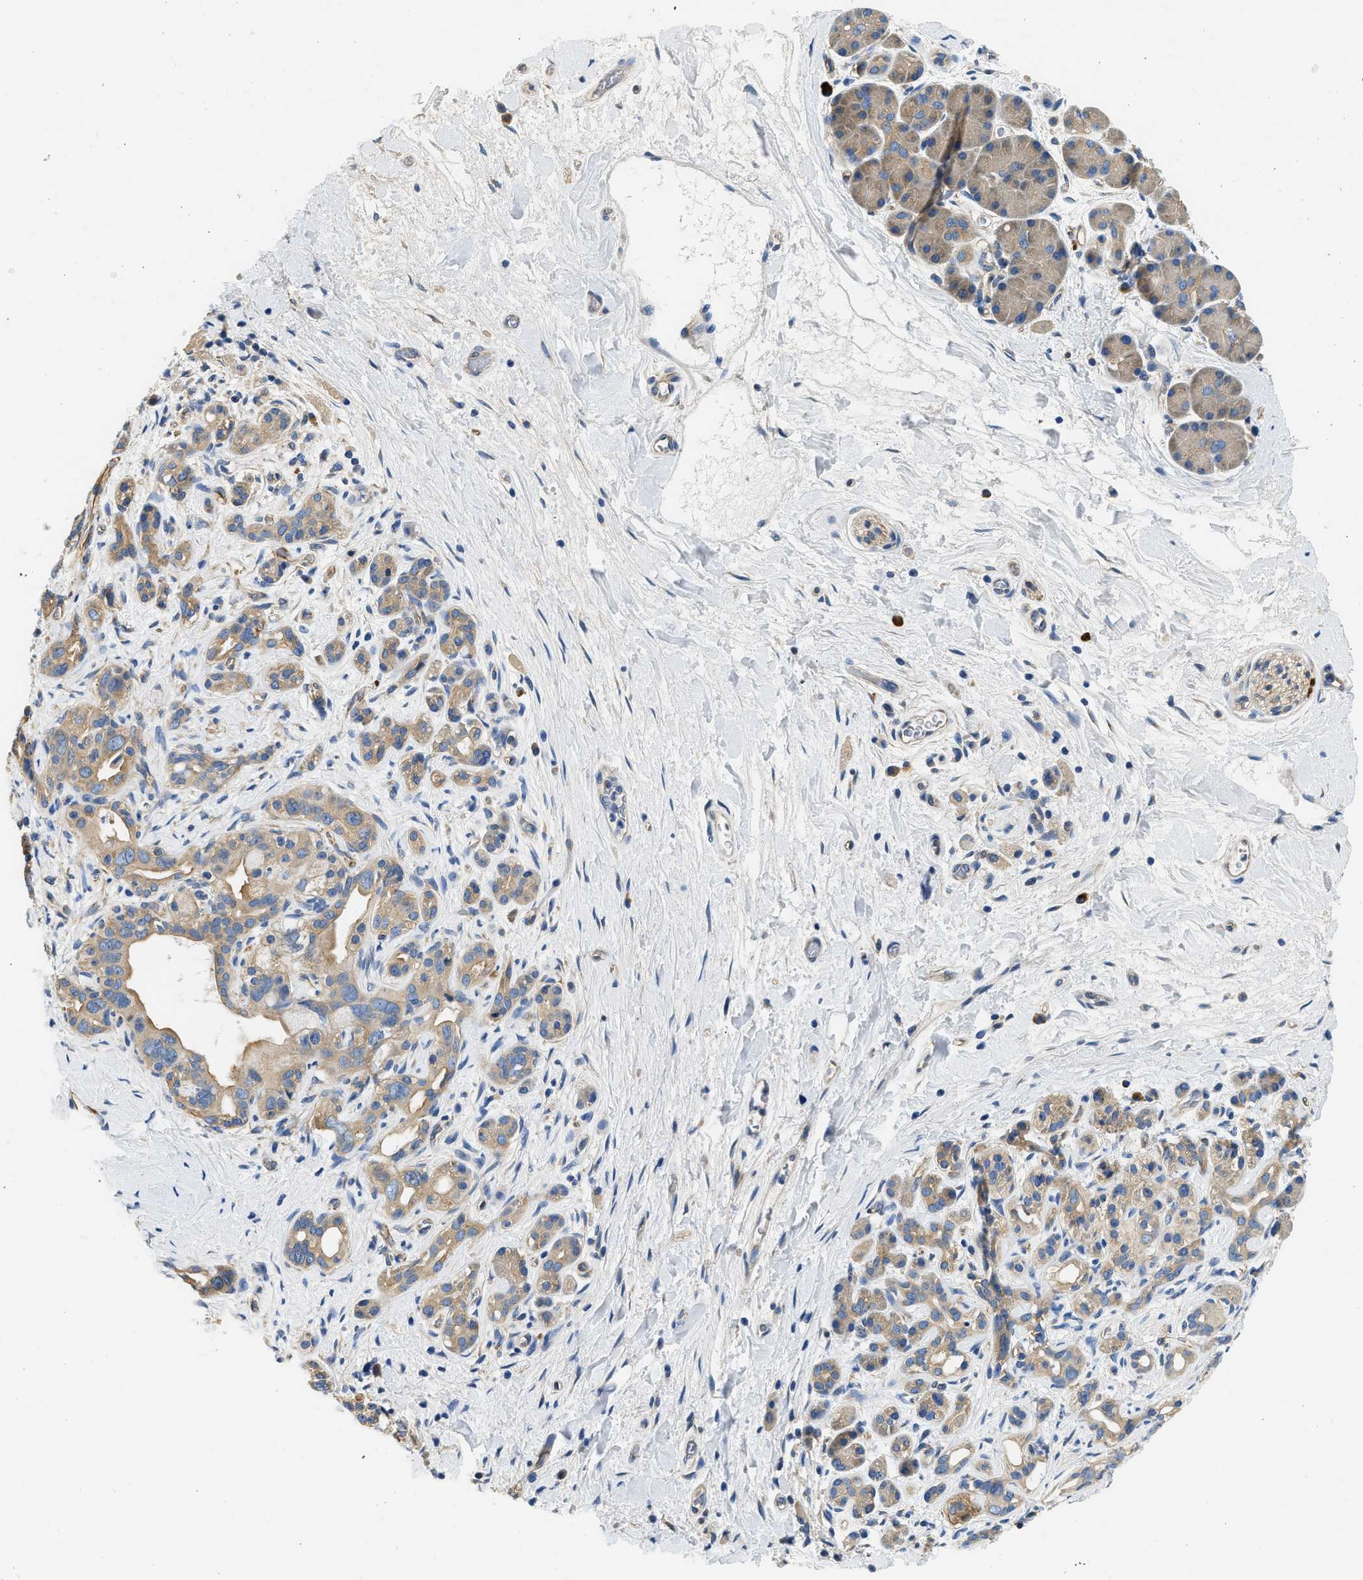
{"staining": {"intensity": "moderate", "quantity": ">75%", "location": "cytoplasmic/membranous"}, "tissue": "pancreatic cancer", "cell_type": "Tumor cells", "image_type": "cancer", "snomed": [{"axis": "morphology", "description": "Adenocarcinoma, NOS"}, {"axis": "topography", "description": "Pancreas"}], "caption": "DAB immunohistochemical staining of human pancreatic cancer exhibits moderate cytoplasmic/membranous protein staining in approximately >75% of tumor cells.", "gene": "CSDE1", "patient": {"sex": "male", "age": 55}}